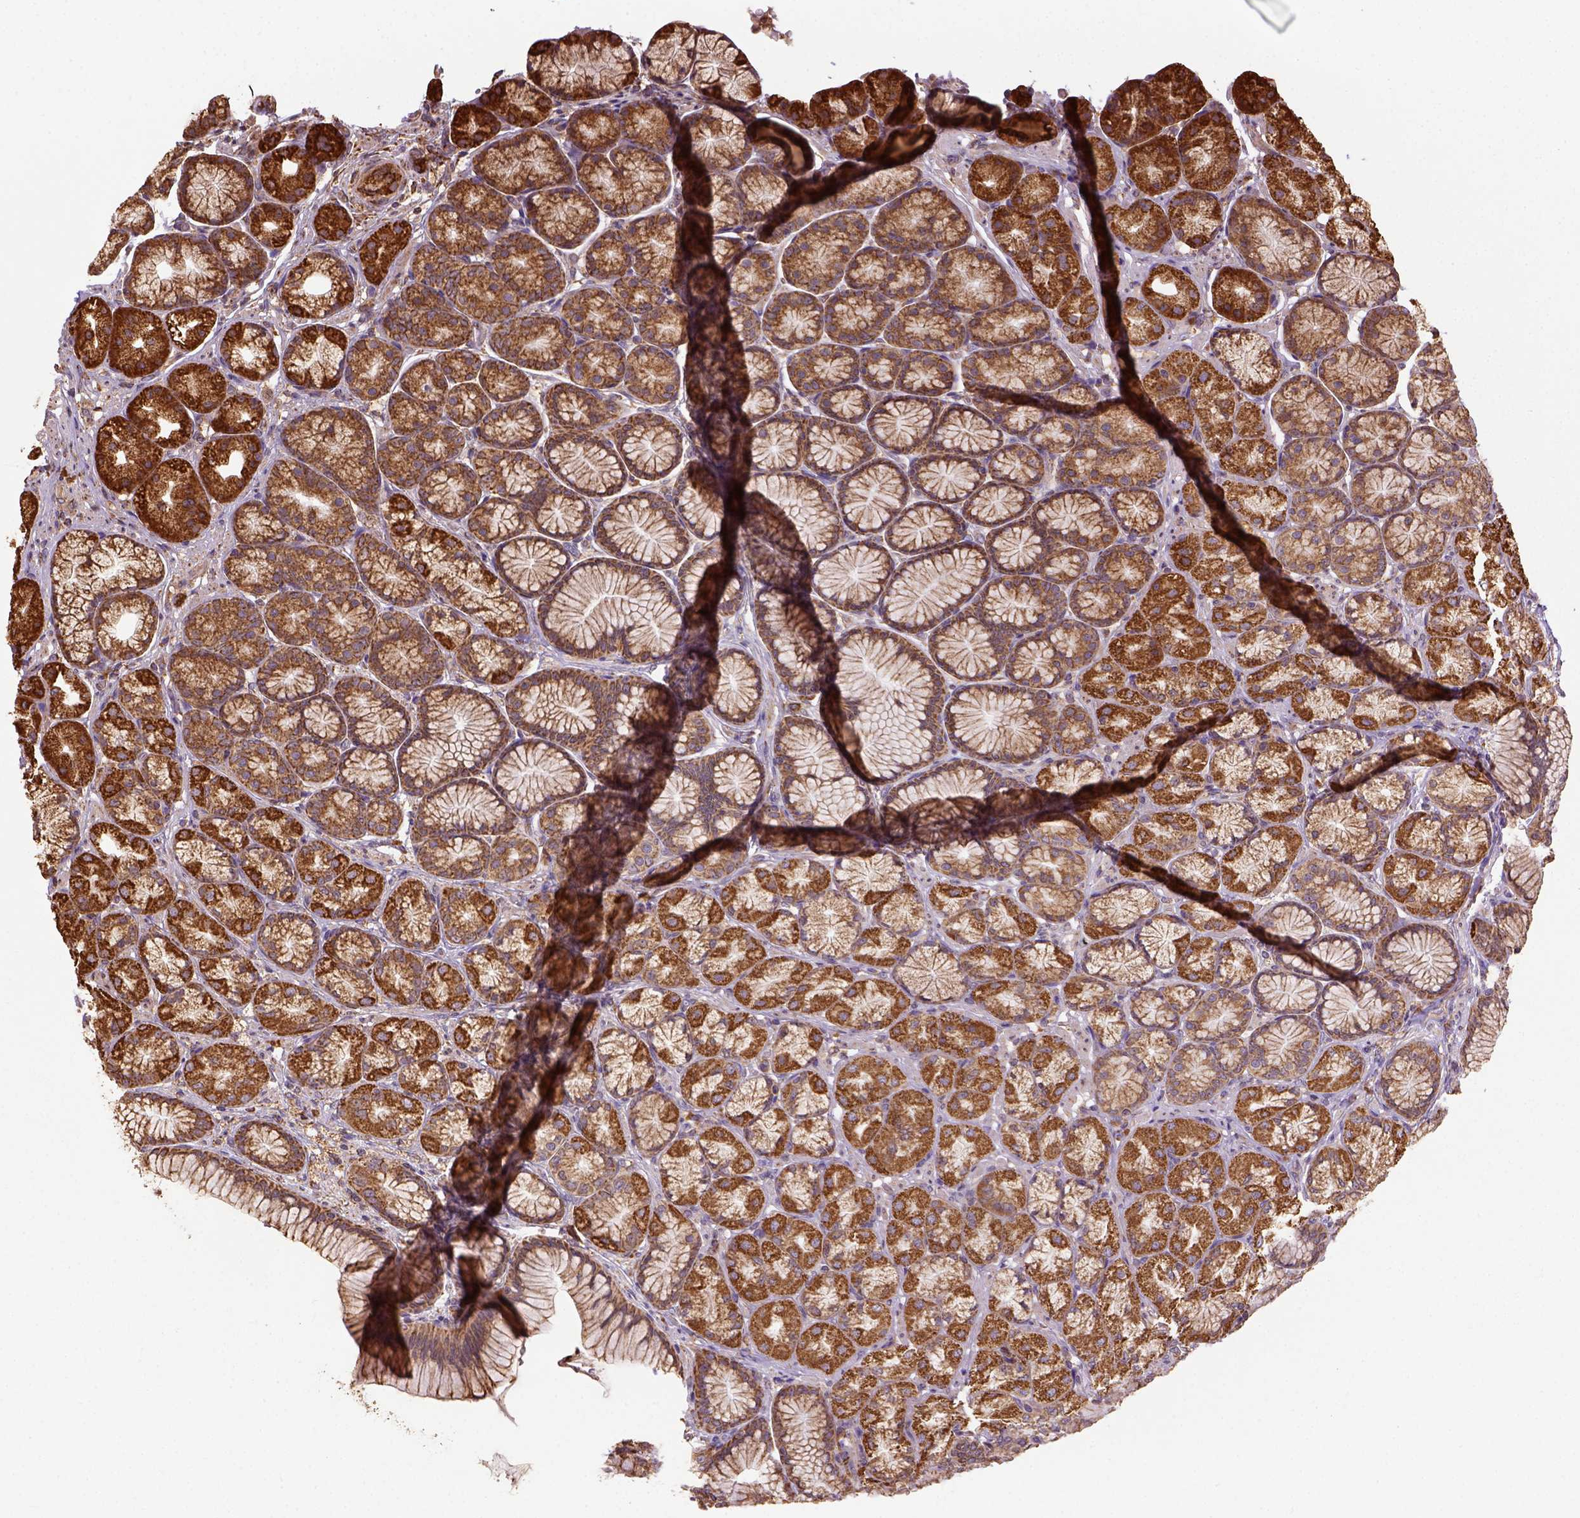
{"staining": {"intensity": "moderate", "quantity": ">75%", "location": "cytoplasmic/membranous"}, "tissue": "stomach", "cell_type": "Glandular cells", "image_type": "normal", "snomed": [{"axis": "morphology", "description": "Normal tissue, NOS"}, {"axis": "morphology", "description": "Adenocarcinoma, NOS"}, {"axis": "morphology", "description": "Adenocarcinoma, High grade"}, {"axis": "topography", "description": "Stomach, upper"}, {"axis": "topography", "description": "Stomach"}], "caption": "An image of stomach stained for a protein shows moderate cytoplasmic/membranous brown staining in glandular cells. (IHC, brightfield microscopy, high magnification).", "gene": "MAPK8IP3", "patient": {"sex": "female", "age": 65}}